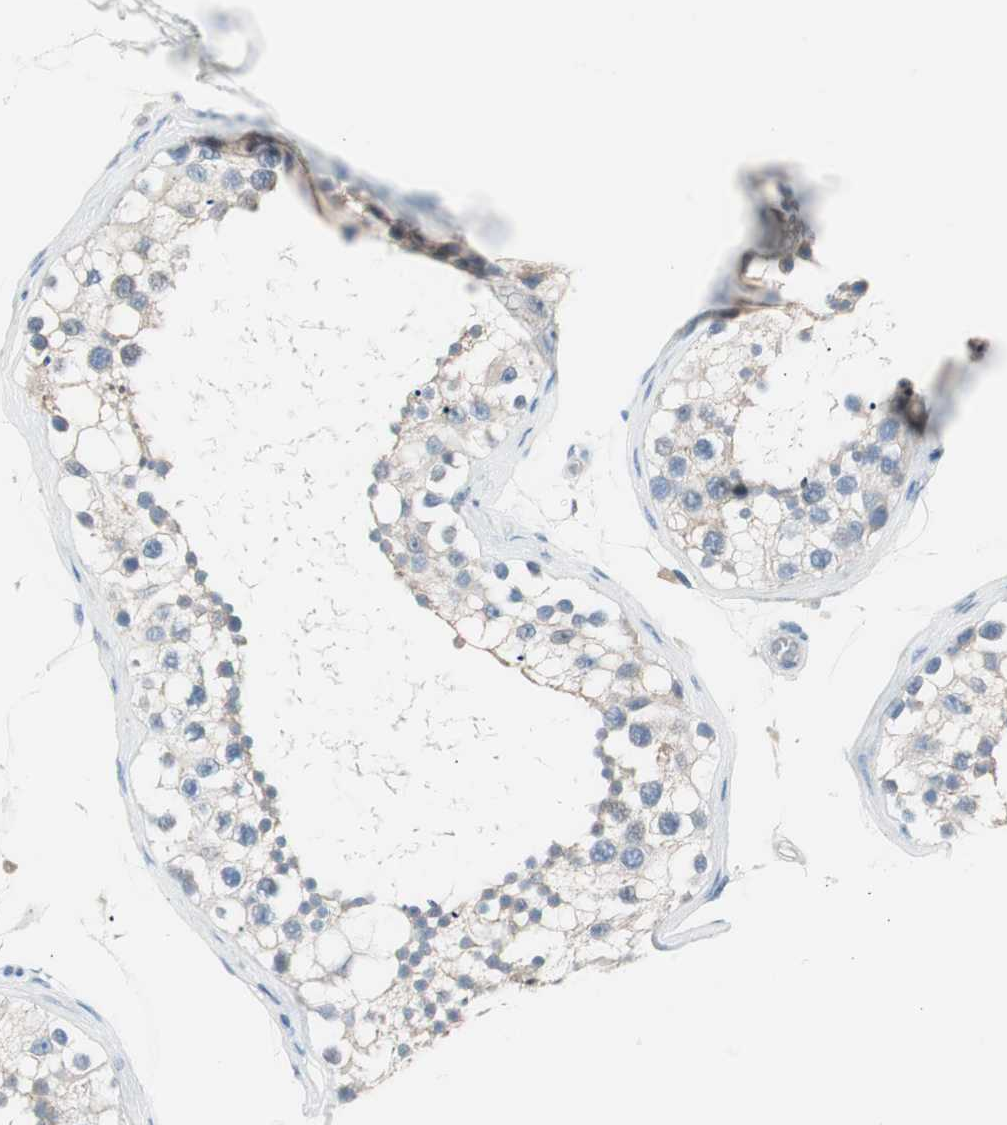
{"staining": {"intensity": "weak", "quantity": "25%-75%", "location": "cytoplasmic/membranous"}, "tissue": "testis", "cell_type": "Cells in seminiferous ducts", "image_type": "normal", "snomed": [{"axis": "morphology", "description": "Normal tissue, NOS"}, {"axis": "topography", "description": "Testis"}], "caption": "The immunohistochemical stain highlights weak cytoplasmic/membranous staining in cells in seminiferous ducts of unremarkable testis. (Brightfield microscopy of DAB IHC at high magnification).", "gene": "VIL1", "patient": {"sex": "male", "age": 68}}